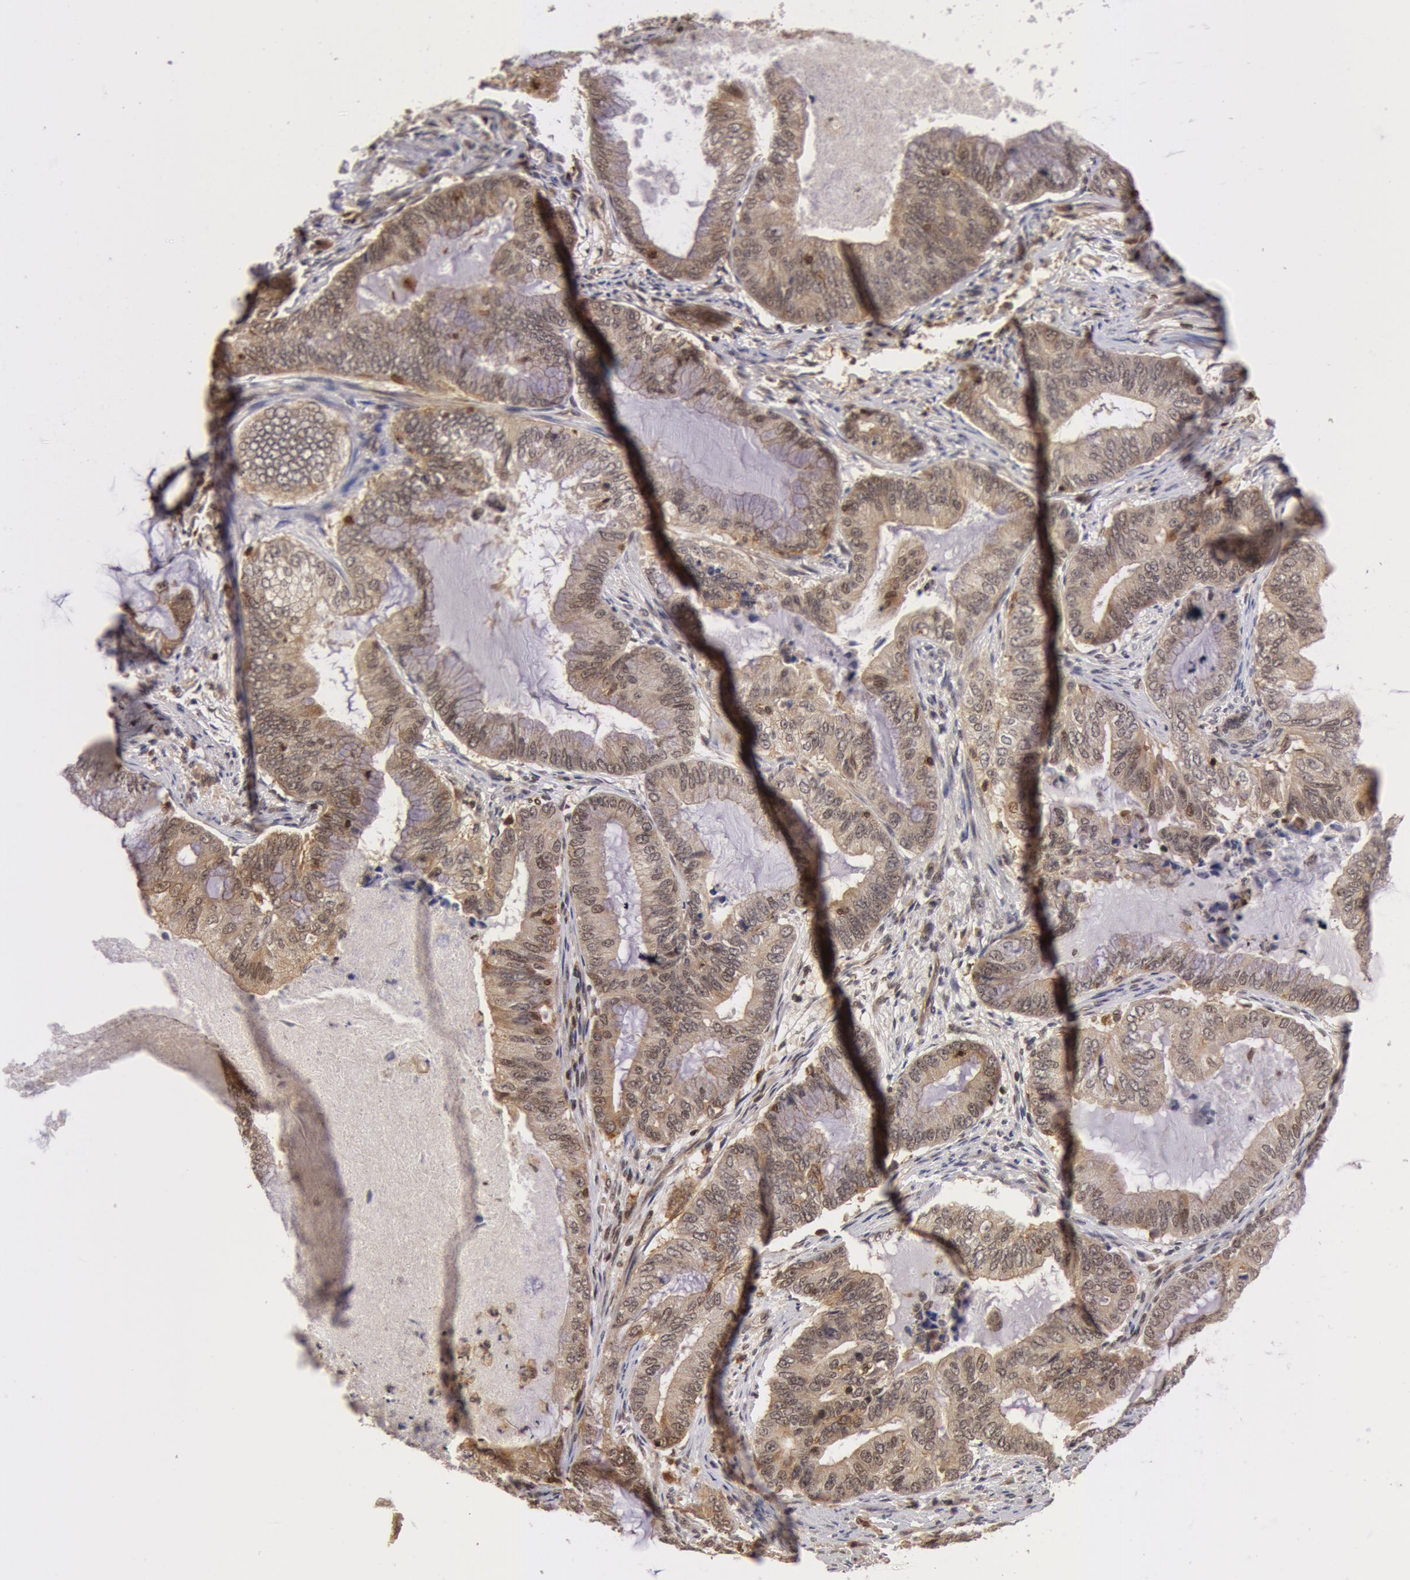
{"staining": {"intensity": "weak", "quantity": "<25%", "location": "nuclear"}, "tissue": "endometrial cancer", "cell_type": "Tumor cells", "image_type": "cancer", "snomed": [{"axis": "morphology", "description": "Adenocarcinoma, NOS"}, {"axis": "topography", "description": "Endometrium"}], "caption": "Endometrial cancer (adenocarcinoma) was stained to show a protein in brown. There is no significant staining in tumor cells. Brightfield microscopy of immunohistochemistry stained with DAB (brown) and hematoxylin (blue), captured at high magnification.", "gene": "ZNF350", "patient": {"sex": "female", "age": 63}}